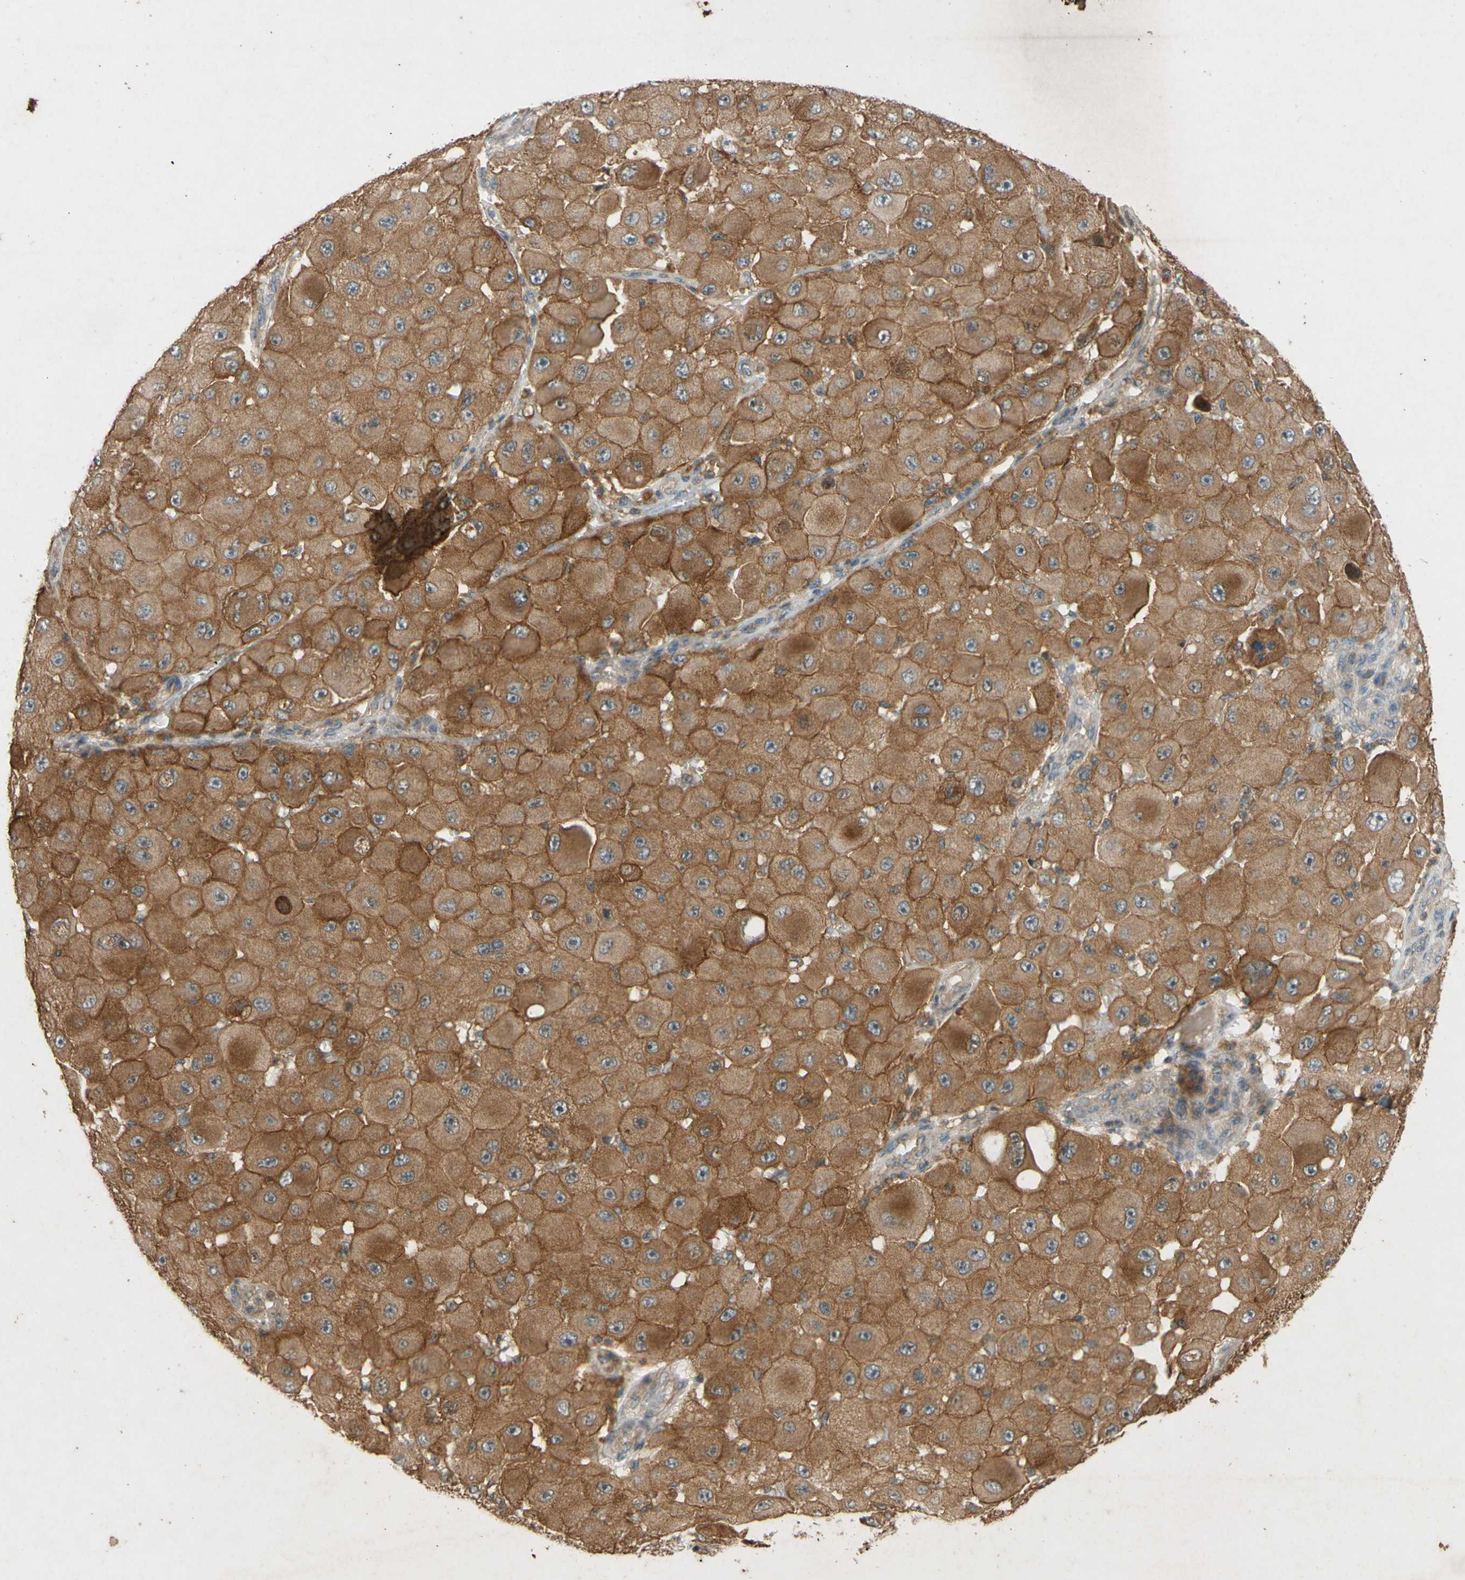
{"staining": {"intensity": "moderate", "quantity": ">75%", "location": "cytoplasmic/membranous"}, "tissue": "melanoma", "cell_type": "Tumor cells", "image_type": "cancer", "snomed": [{"axis": "morphology", "description": "Malignant melanoma, NOS"}, {"axis": "topography", "description": "Skin"}], "caption": "A micrograph of human melanoma stained for a protein displays moderate cytoplasmic/membranous brown staining in tumor cells.", "gene": "ATP6V1F", "patient": {"sex": "female", "age": 81}}